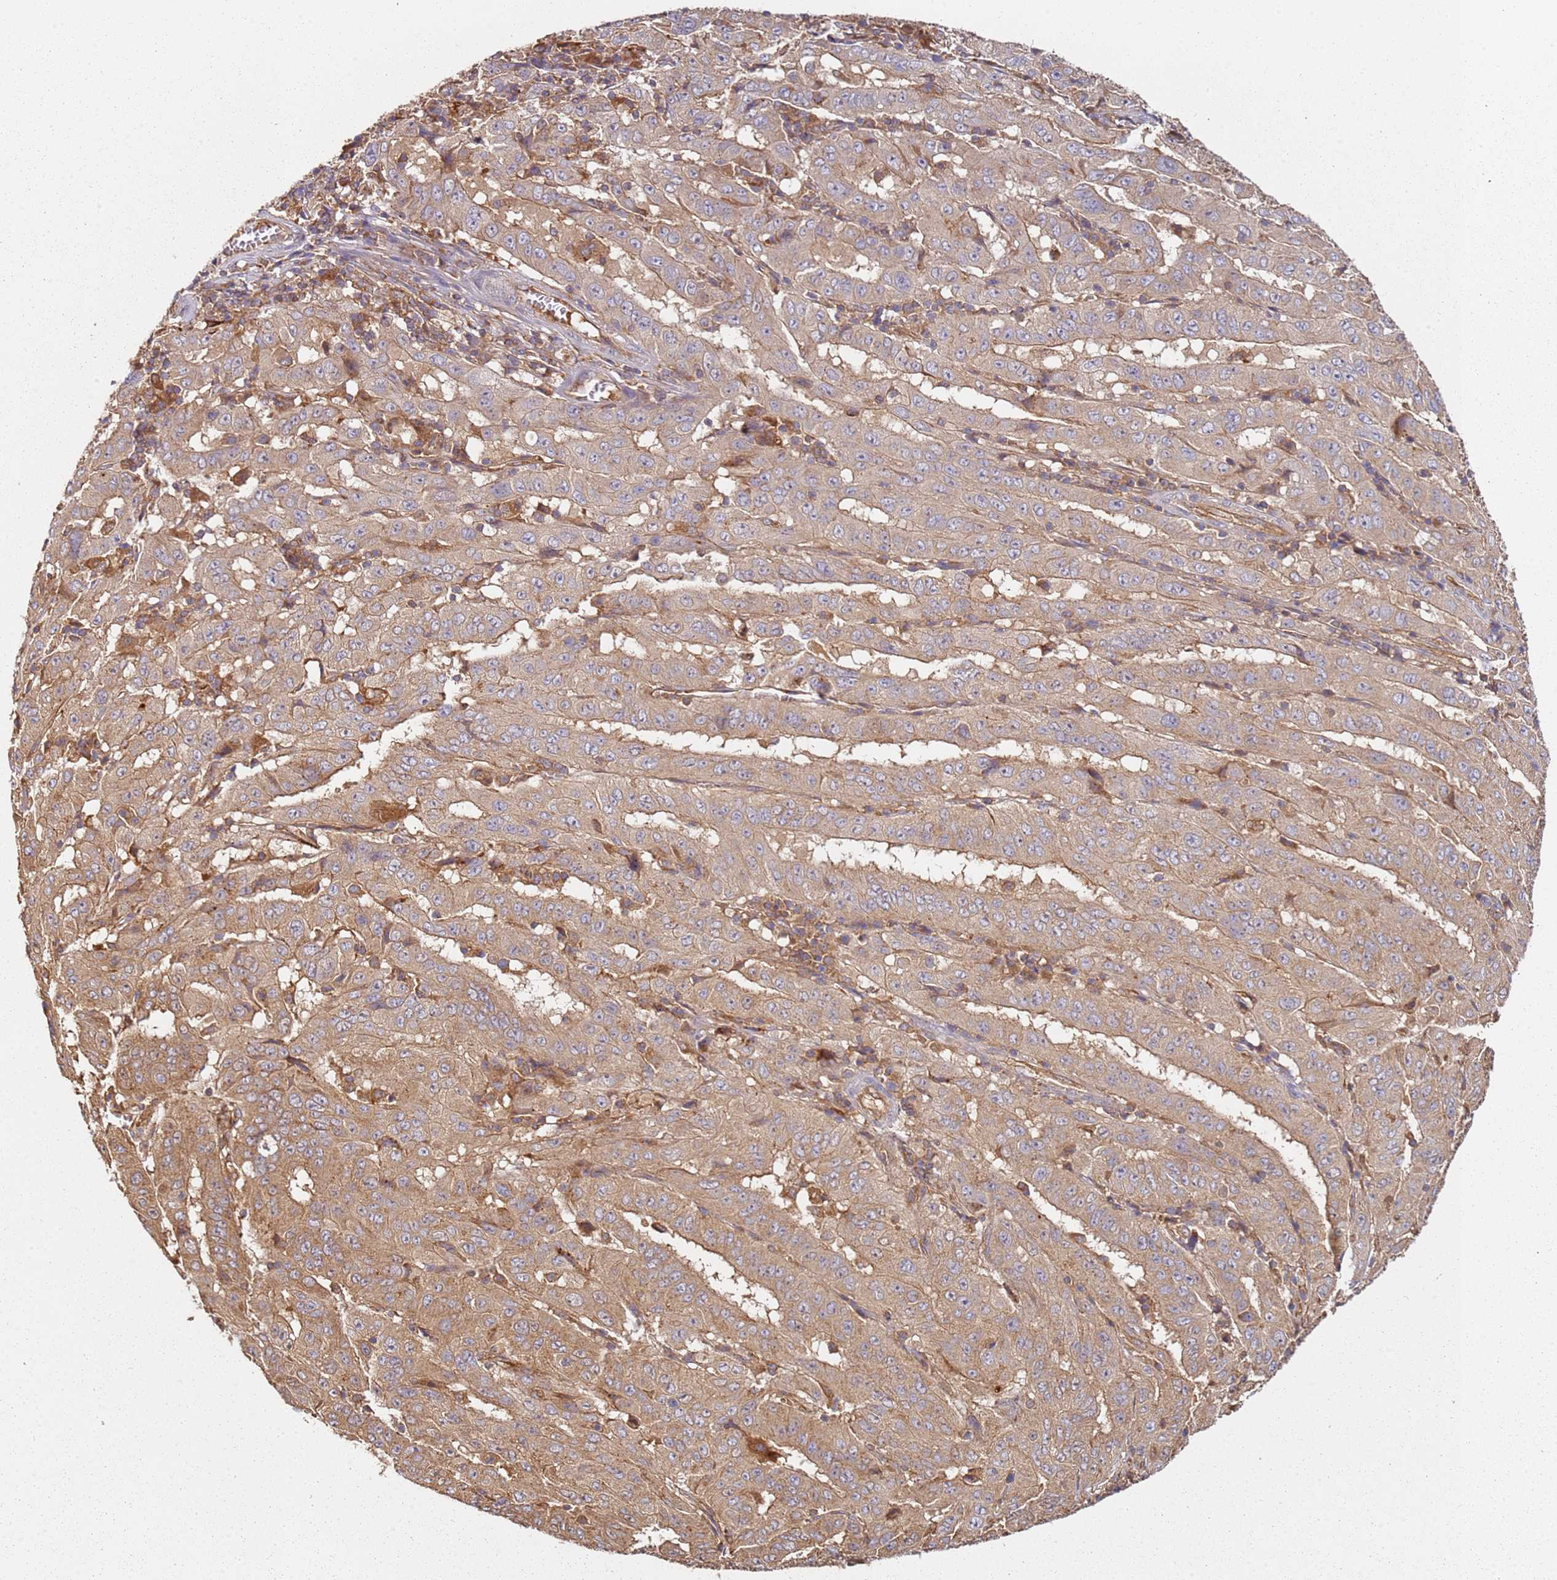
{"staining": {"intensity": "moderate", "quantity": ">75%", "location": "cytoplasmic/membranous"}, "tissue": "pancreatic cancer", "cell_type": "Tumor cells", "image_type": "cancer", "snomed": [{"axis": "morphology", "description": "Adenocarcinoma, NOS"}, {"axis": "topography", "description": "Pancreas"}], "caption": "Immunohistochemistry (IHC) of pancreatic cancer reveals medium levels of moderate cytoplasmic/membranous staining in approximately >75% of tumor cells.", "gene": "SCGB2B2", "patient": {"sex": "male", "age": 63}}